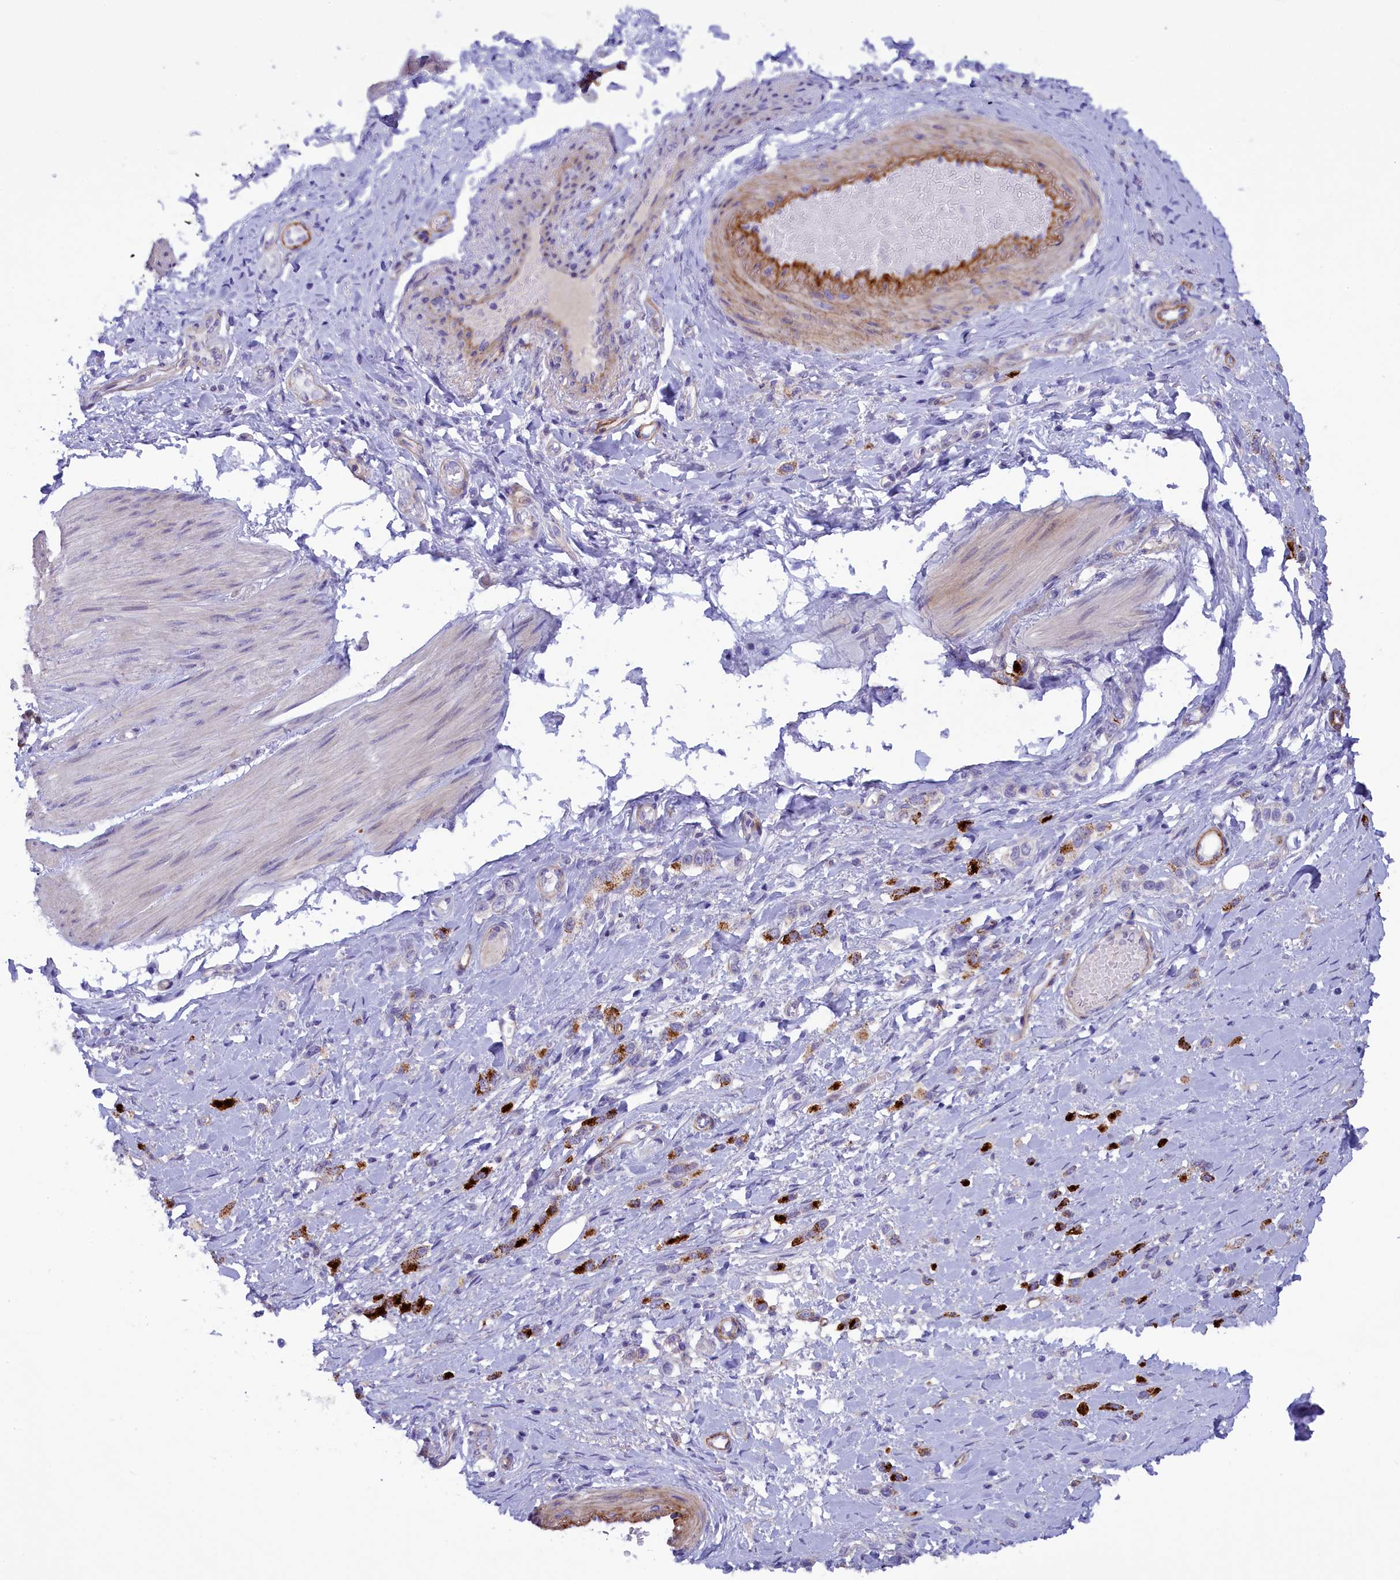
{"staining": {"intensity": "moderate", "quantity": "<25%", "location": "cytoplasmic/membranous"}, "tissue": "stomach cancer", "cell_type": "Tumor cells", "image_type": "cancer", "snomed": [{"axis": "morphology", "description": "Adenocarcinoma, NOS"}, {"axis": "topography", "description": "Stomach"}], "caption": "Immunohistochemical staining of stomach cancer reveals moderate cytoplasmic/membranous protein expression in approximately <25% of tumor cells.", "gene": "LOXL1", "patient": {"sex": "female", "age": 65}}